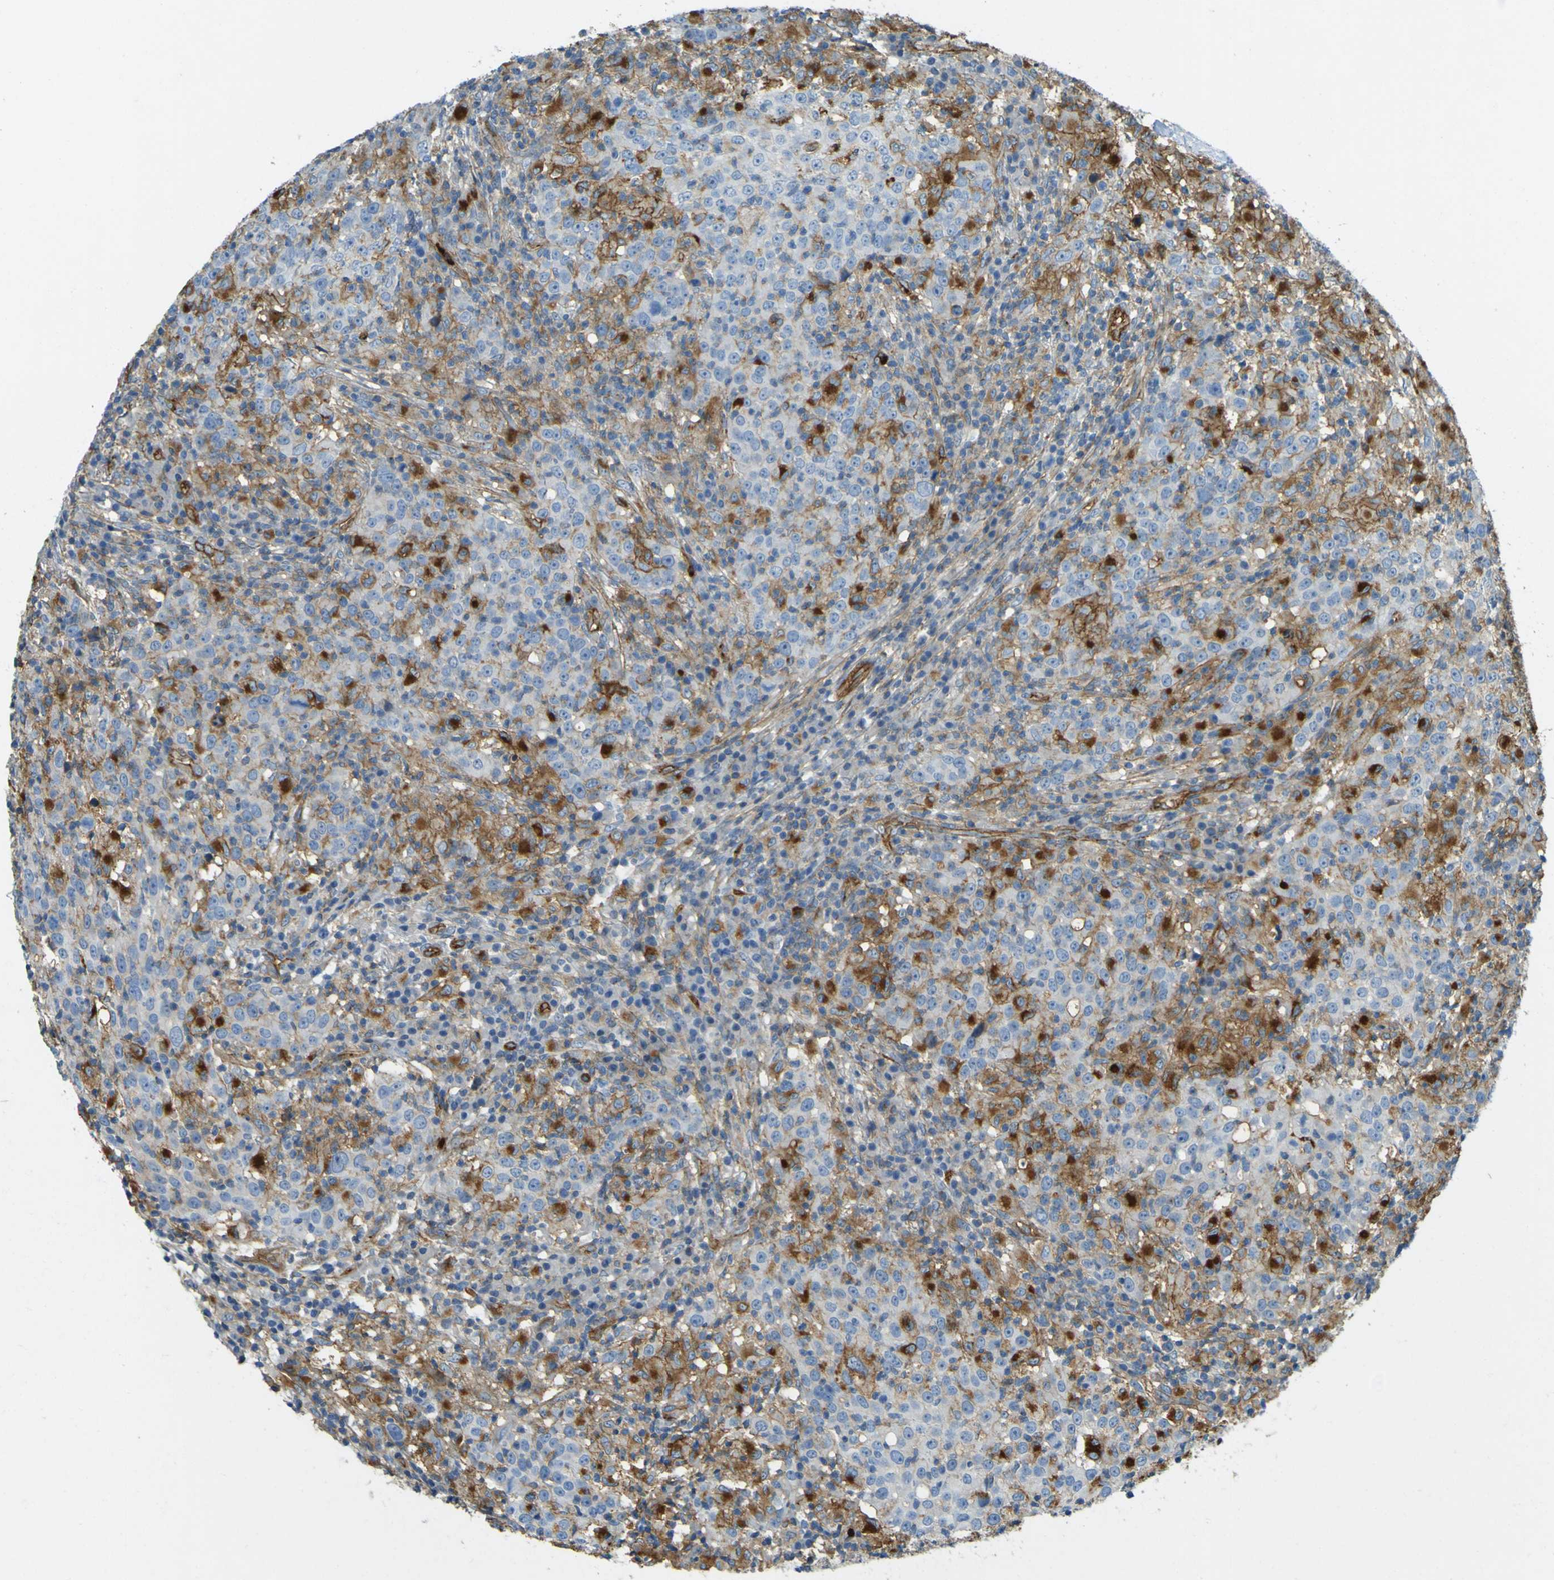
{"staining": {"intensity": "strong", "quantity": "<25%", "location": "cytoplasmic/membranous"}, "tissue": "head and neck cancer", "cell_type": "Tumor cells", "image_type": "cancer", "snomed": [{"axis": "morphology", "description": "Adenocarcinoma, NOS"}, {"axis": "topography", "description": "Salivary gland"}, {"axis": "topography", "description": "Head-Neck"}], "caption": "Human head and neck adenocarcinoma stained with a protein marker shows strong staining in tumor cells.", "gene": "PLXDC1", "patient": {"sex": "female", "age": 65}}